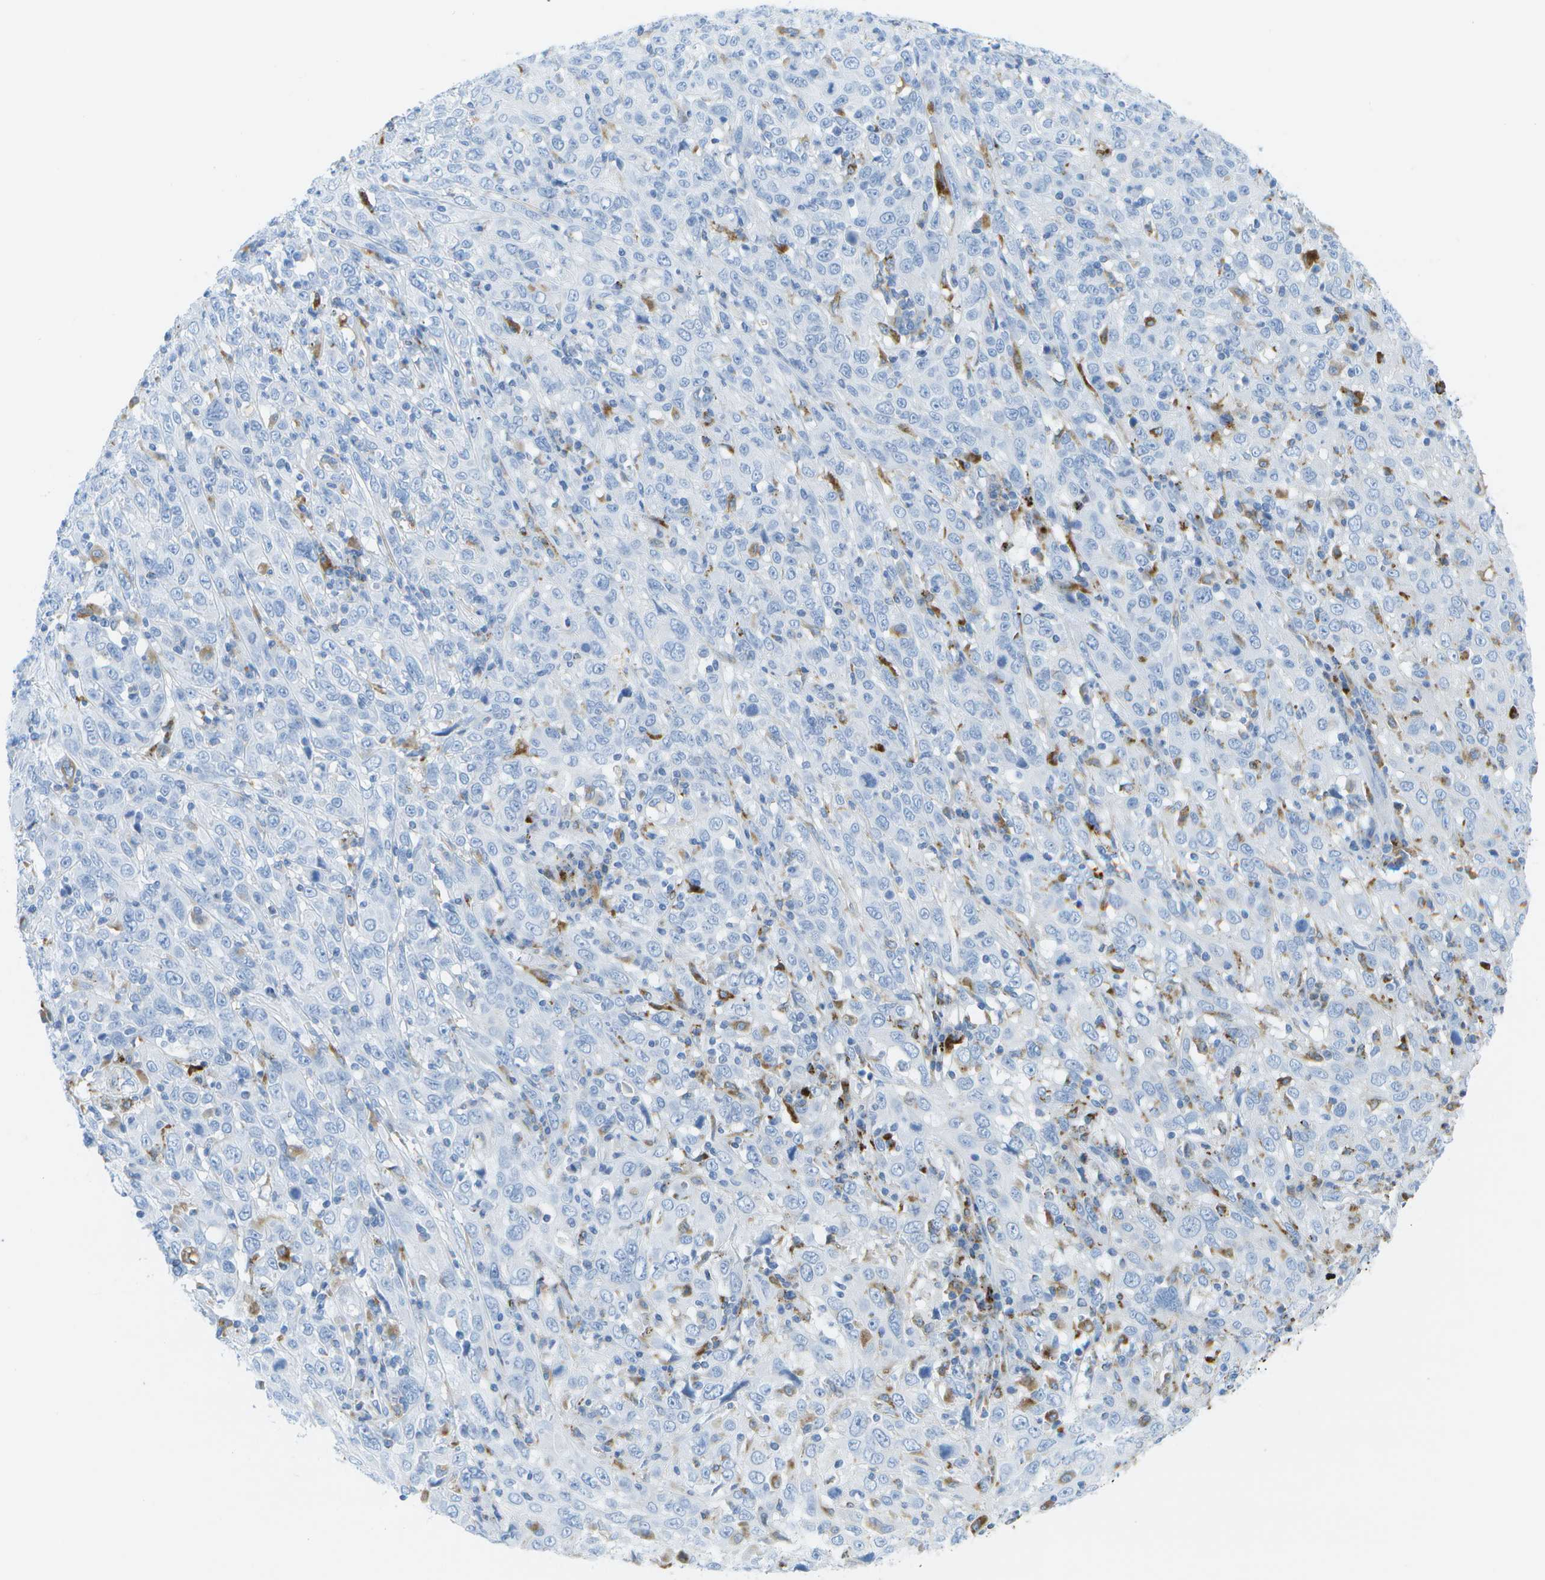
{"staining": {"intensity": "negative", "quantity": "none", "location": "none"}, "tissue": "cervical cancer", "cell_type": "Tumor cells", "image_type": "cancer", "snomed": [{"axis": "morphology", "description": "Squamous cell carcinoma, NOS"}, {"axis": "topography", "description": "Cervix"}], "caption": "DAB immunohistochemical staining of human cervical squamous cell carcinoma reveals no significant positivity in tumor cells.", "gene": "PRCP", "patient": {"sex": "female", "age": 46}}